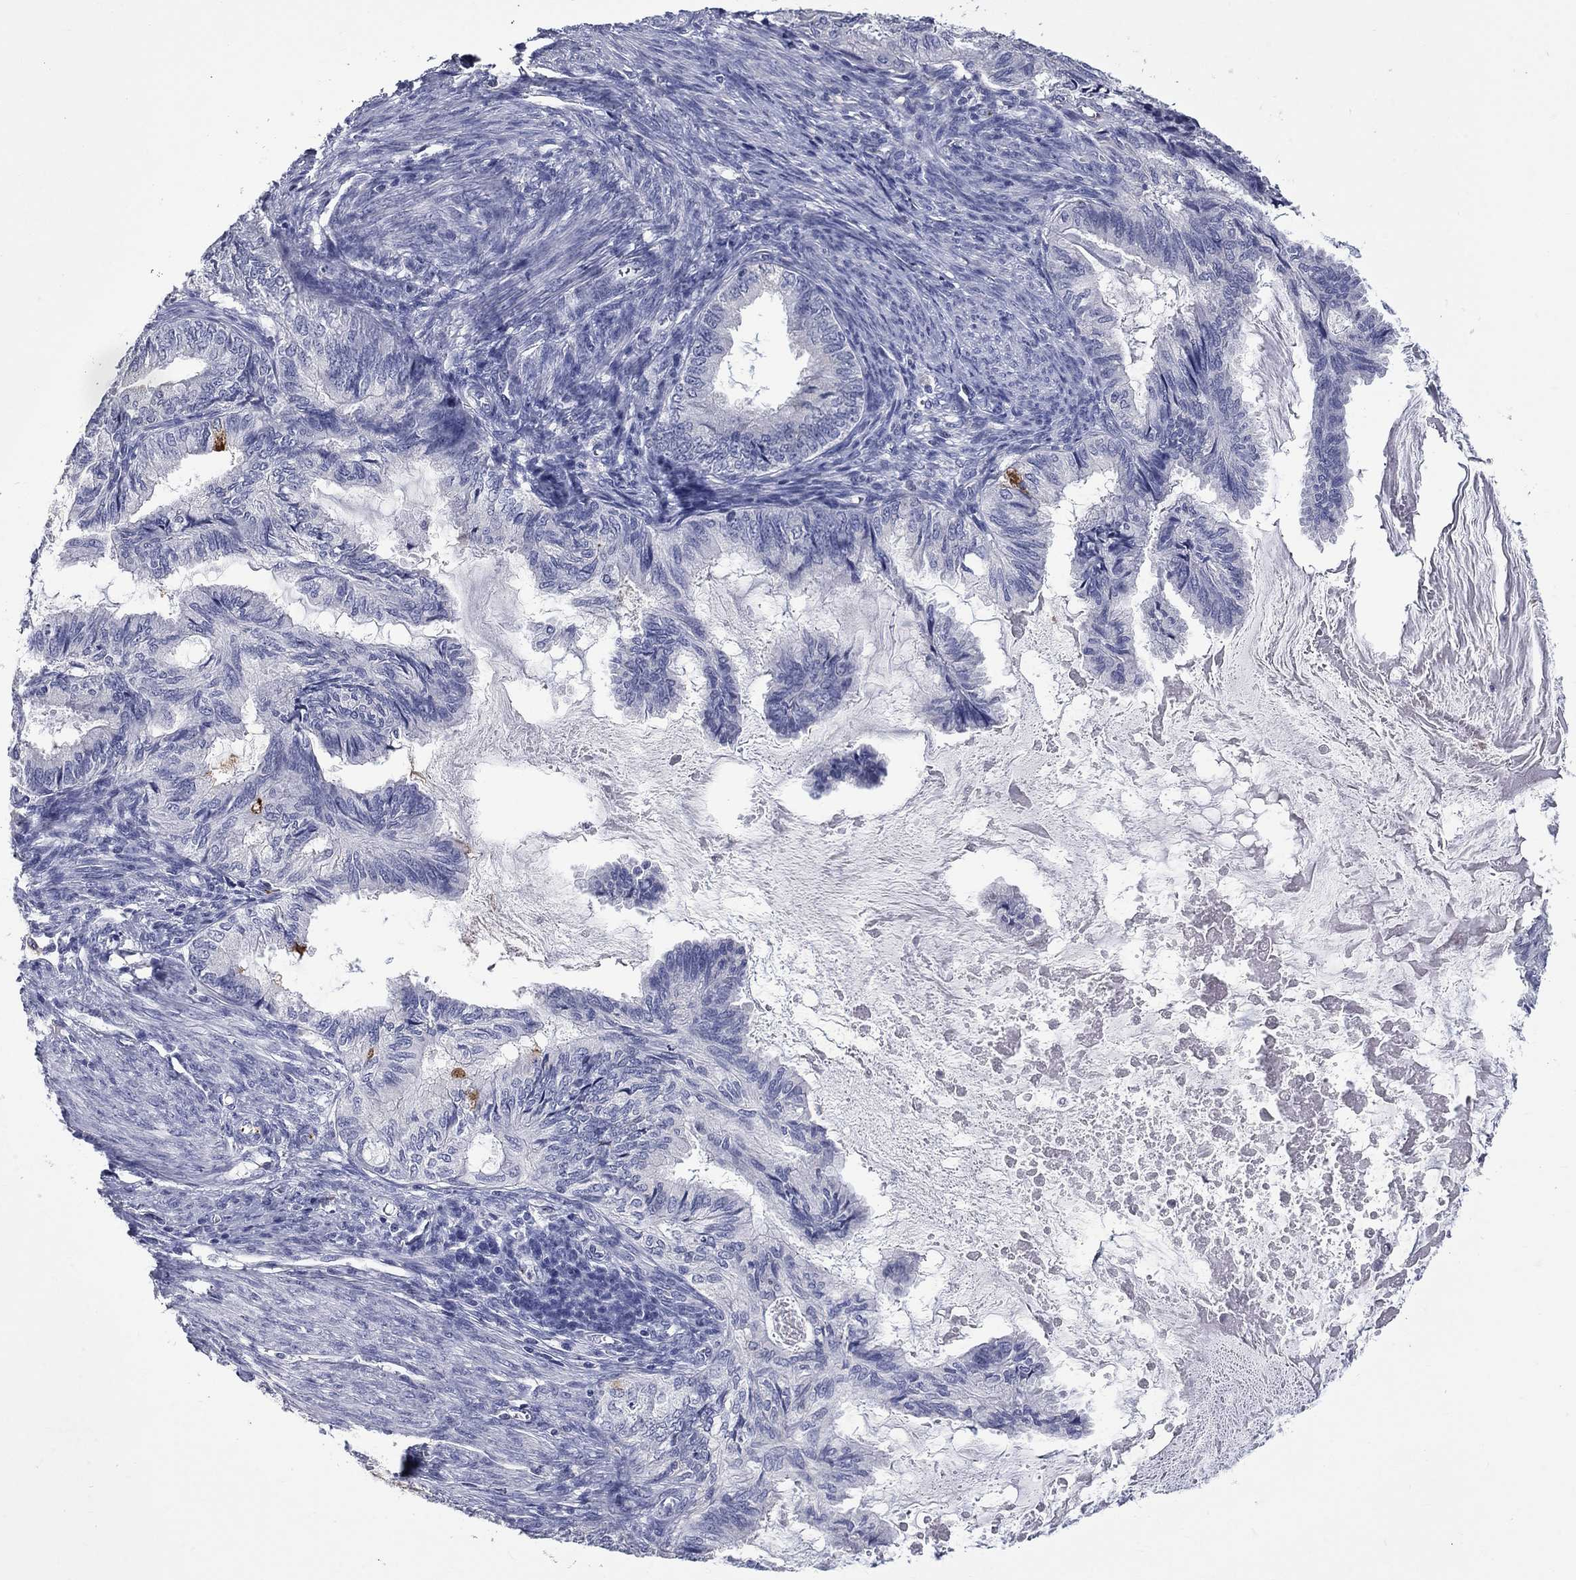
{"staining": {"intensity": "negative", "quantity": "none", "location": "none"}, "tissue": "endometrial cancer", "cell_type": "Tumor cells", "image_type": "cancer", "snomed": [{"axis": "morphology", "description": "Adenocarcinoma, NOS"}, {"axis": "topography", "description": "Endometrium"}], "caption": "Tumor cells show no significant protein positivity in endometrial cancer (adenocarcinoma). Nuclei are stained in blue.", "gene": "PLEK", "patient": {"sex": "female", "age": 86}}